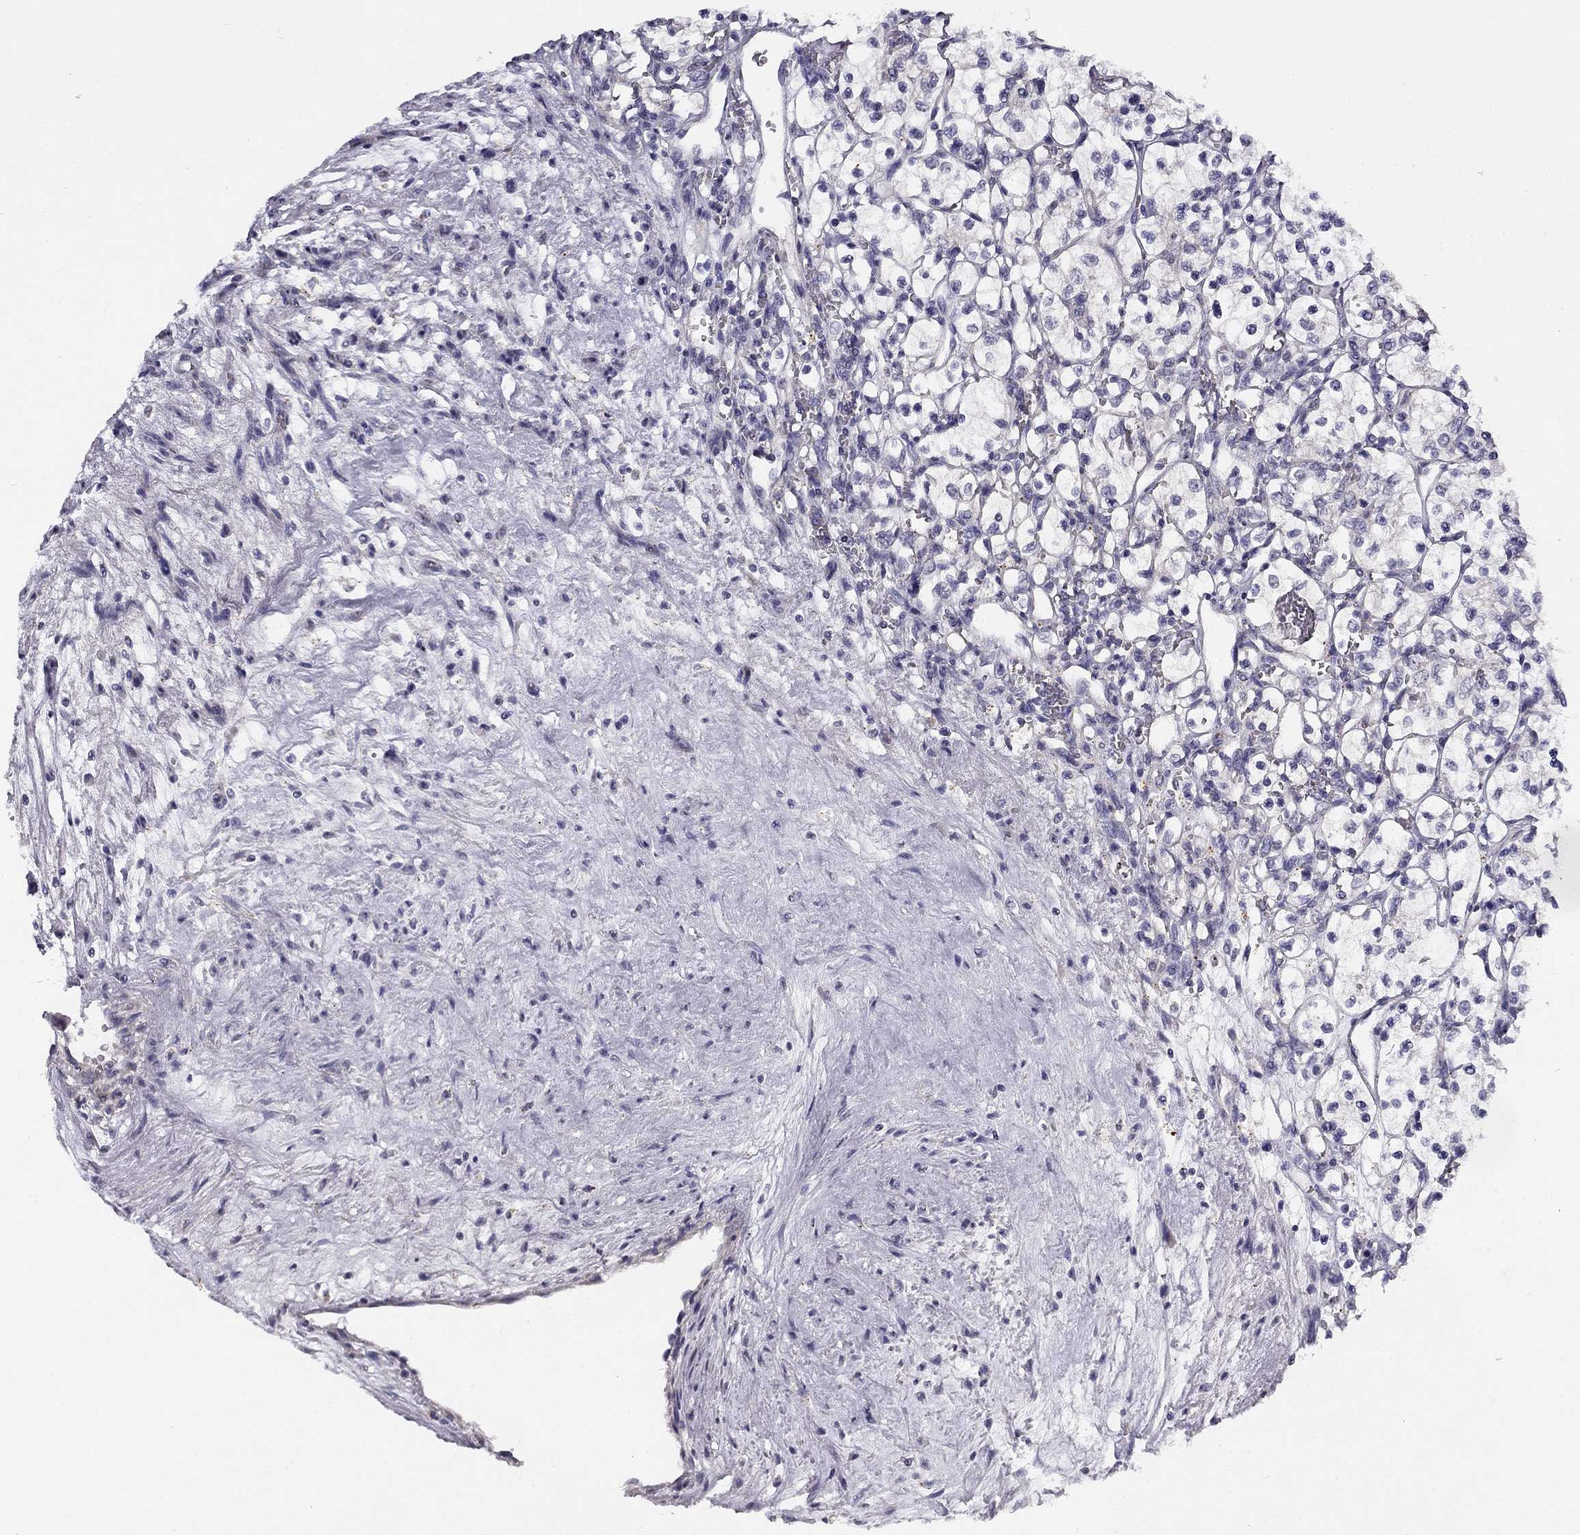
{"staining": {"intensity": "negative", "quantity": "none", "location": "none"}, "tissue": "renal cancer", "cell_type": "Tumor cells", "image_type": "cancer", "snomed": [{"axis": "morphology", "description": "Adenocarcinoma, NOS"}, {"axis": "topography", "description": "Kidney"}], "caption": "Renal cancer (adenocarcinoma) was stained to show a protein in brown. There is no significant staining in tumor cells. (Stains: DAB (3,3'-diaminobenzidine) immunohistochemistry (IHC) with hematoxylin counter stain, Microscopy: brightfield microscopy at high magnification).", "gene": "CNR1", "patient": {"sex": "female", "age": 69}}